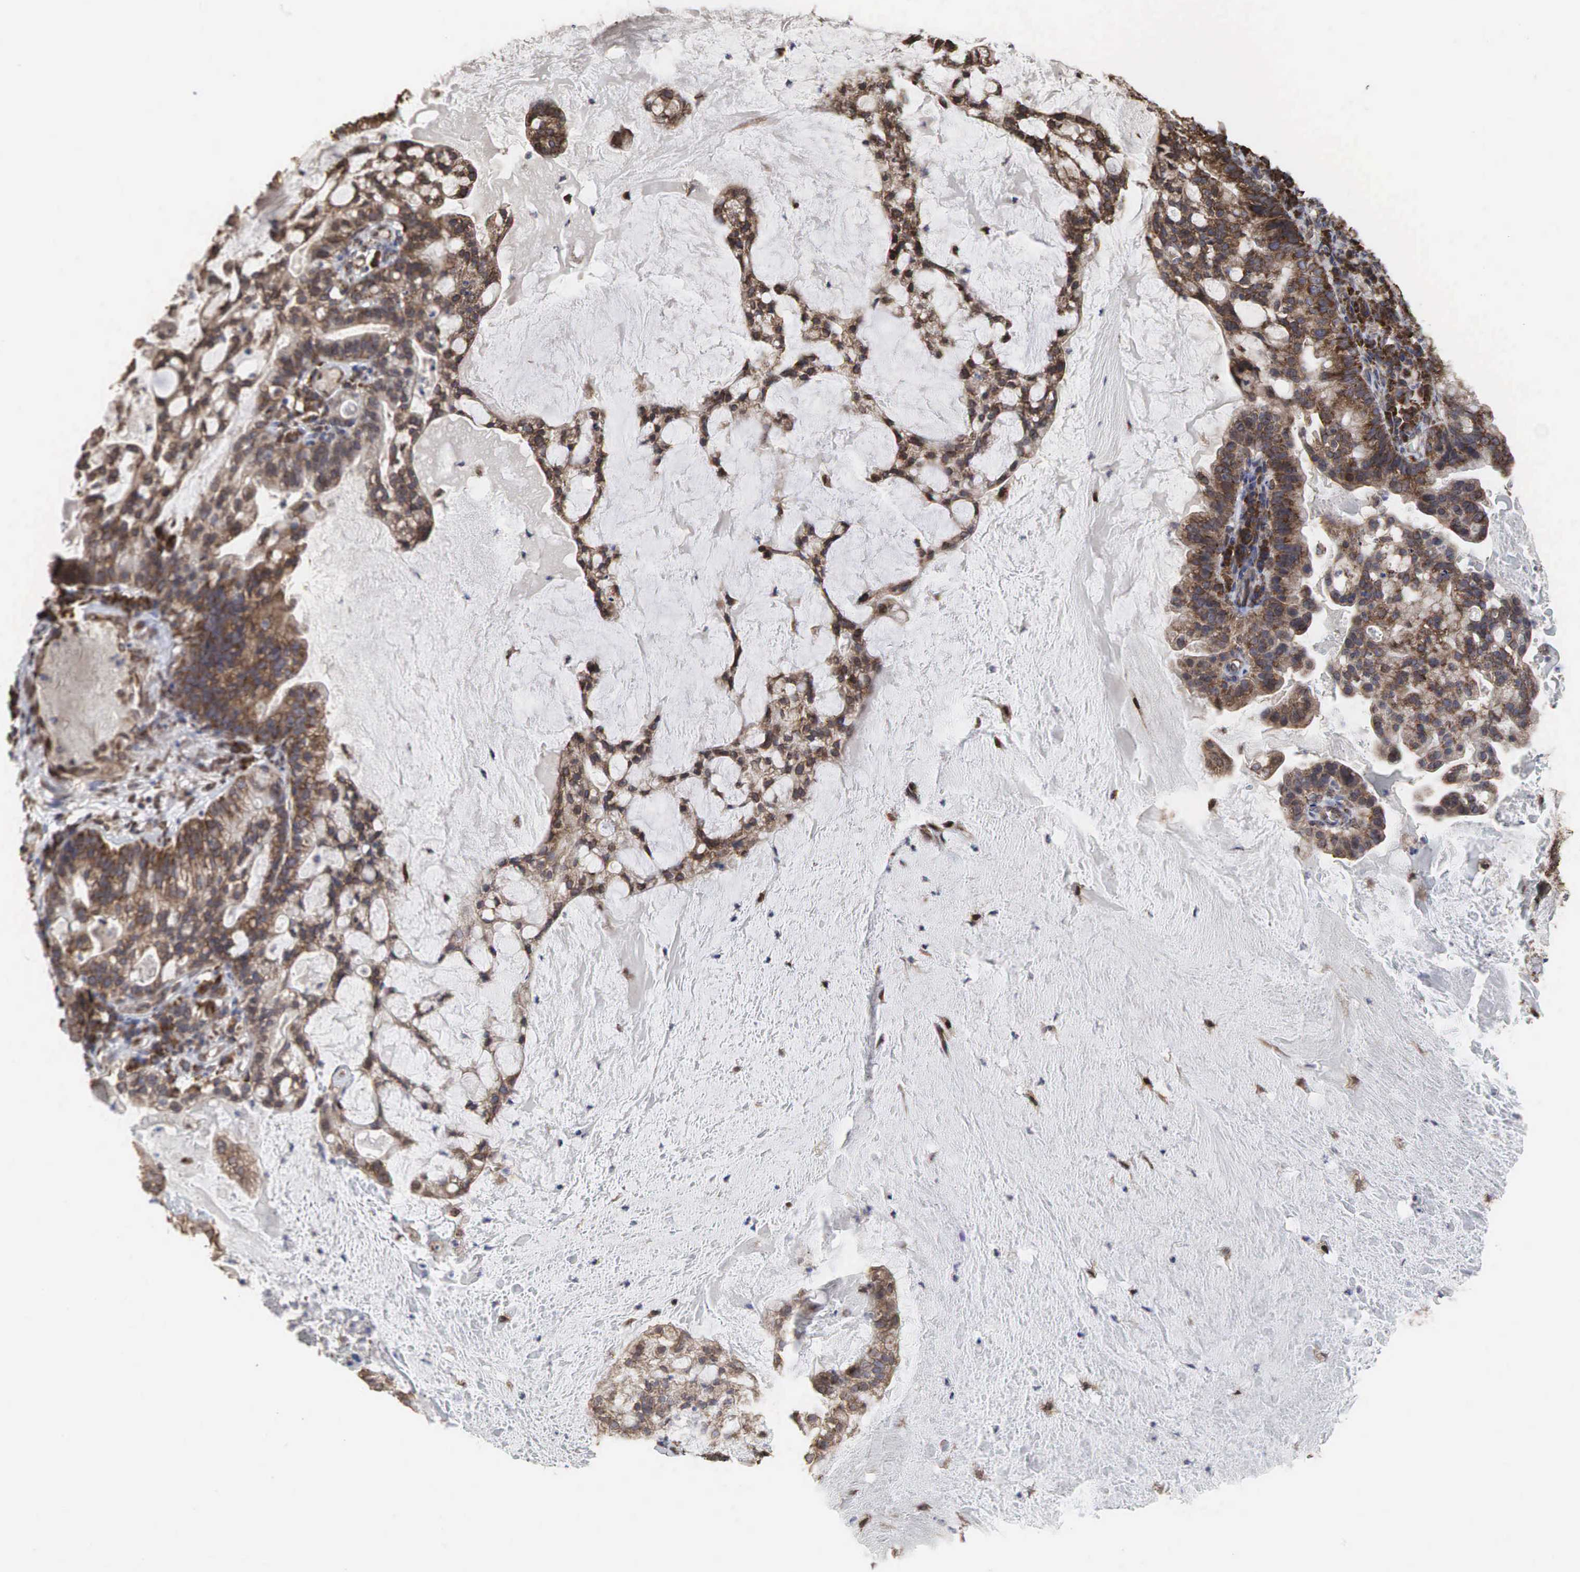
{"staining": {"intensity": "moderate", "quantity": ">75%", "location": "cytoplasmic/membranous"}, "tissue": "cervical cancer", "cell_type": "Tumor cells", "image_type": "cancer", "snomed": [{"axis": "morphology", "description": "Adenocarcinoma, NOS"}, {"axis": "topography", "description": "Cervix"}], "caption": "Immunohistochemical staining of adenocarcinoma (cervical) exhibits medium levels of moderate cytoplasmic/membranous protein positivity in approximately >75% of tumor cells. (brown staining indicates protein expression, while blue staining denotes nuclei).", "gene": "PABPC5", "patient": {"sex": "female", "age": 41}}